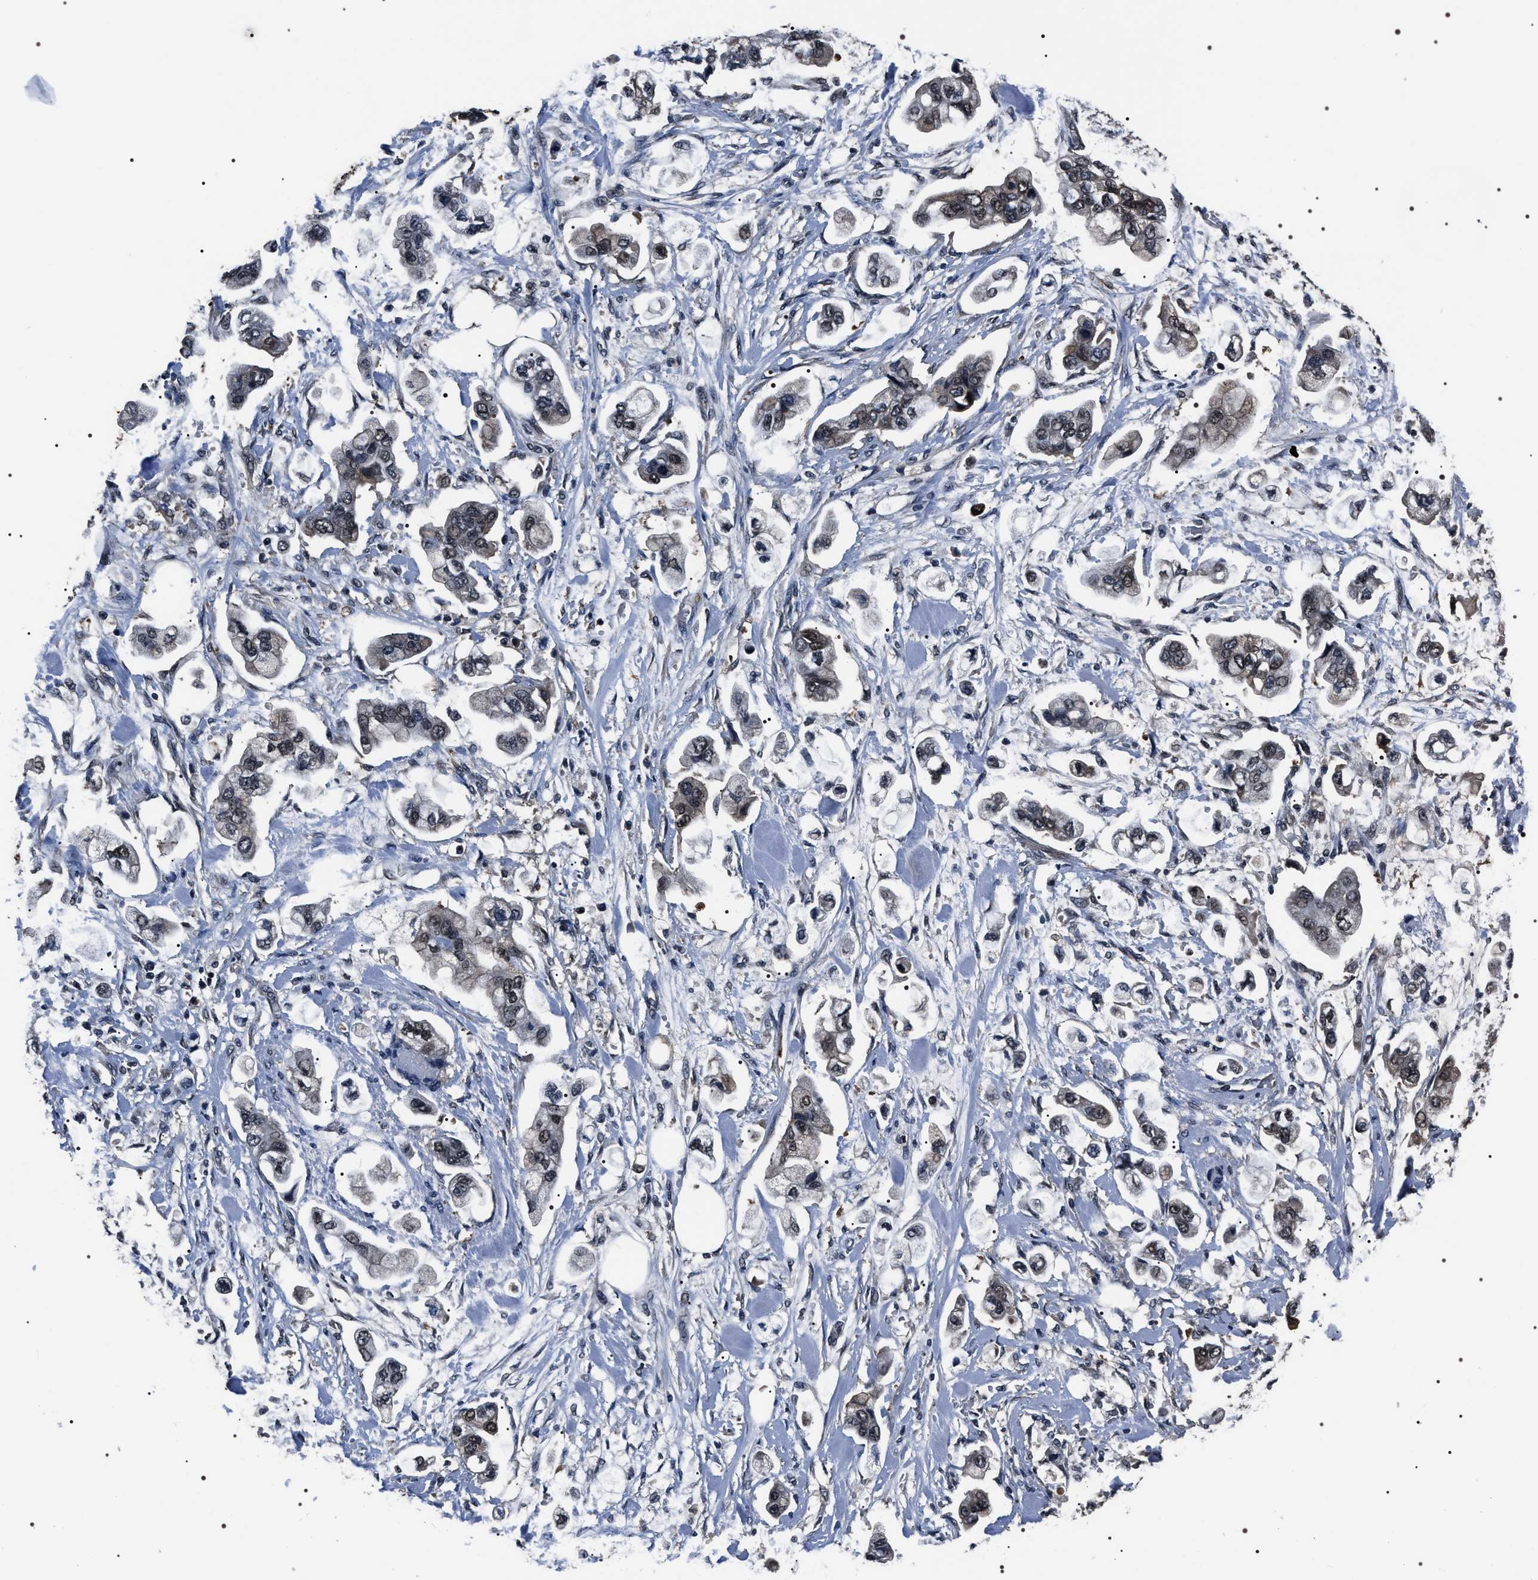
{"staining": {"intensity": "negative", "quantity": "none", "location": "none"}, "tissue": "stomach cancer", "cell_type": "Tumor cells", "image_type": "cancer", "snomed": [{"axis": "morphology", "description": "Adenocarcinoma, NOS"}, {"axis": "topography", "description": "Stomach"}], "caption": "Immunohistochemistry (IHC) histopathology image of human stomach adenocarcinoma stained for a protein (brown), which reveals no staining in tumor cells.", "gene": "SIPA1", "patient": {"sex": "male", "age": 62}}